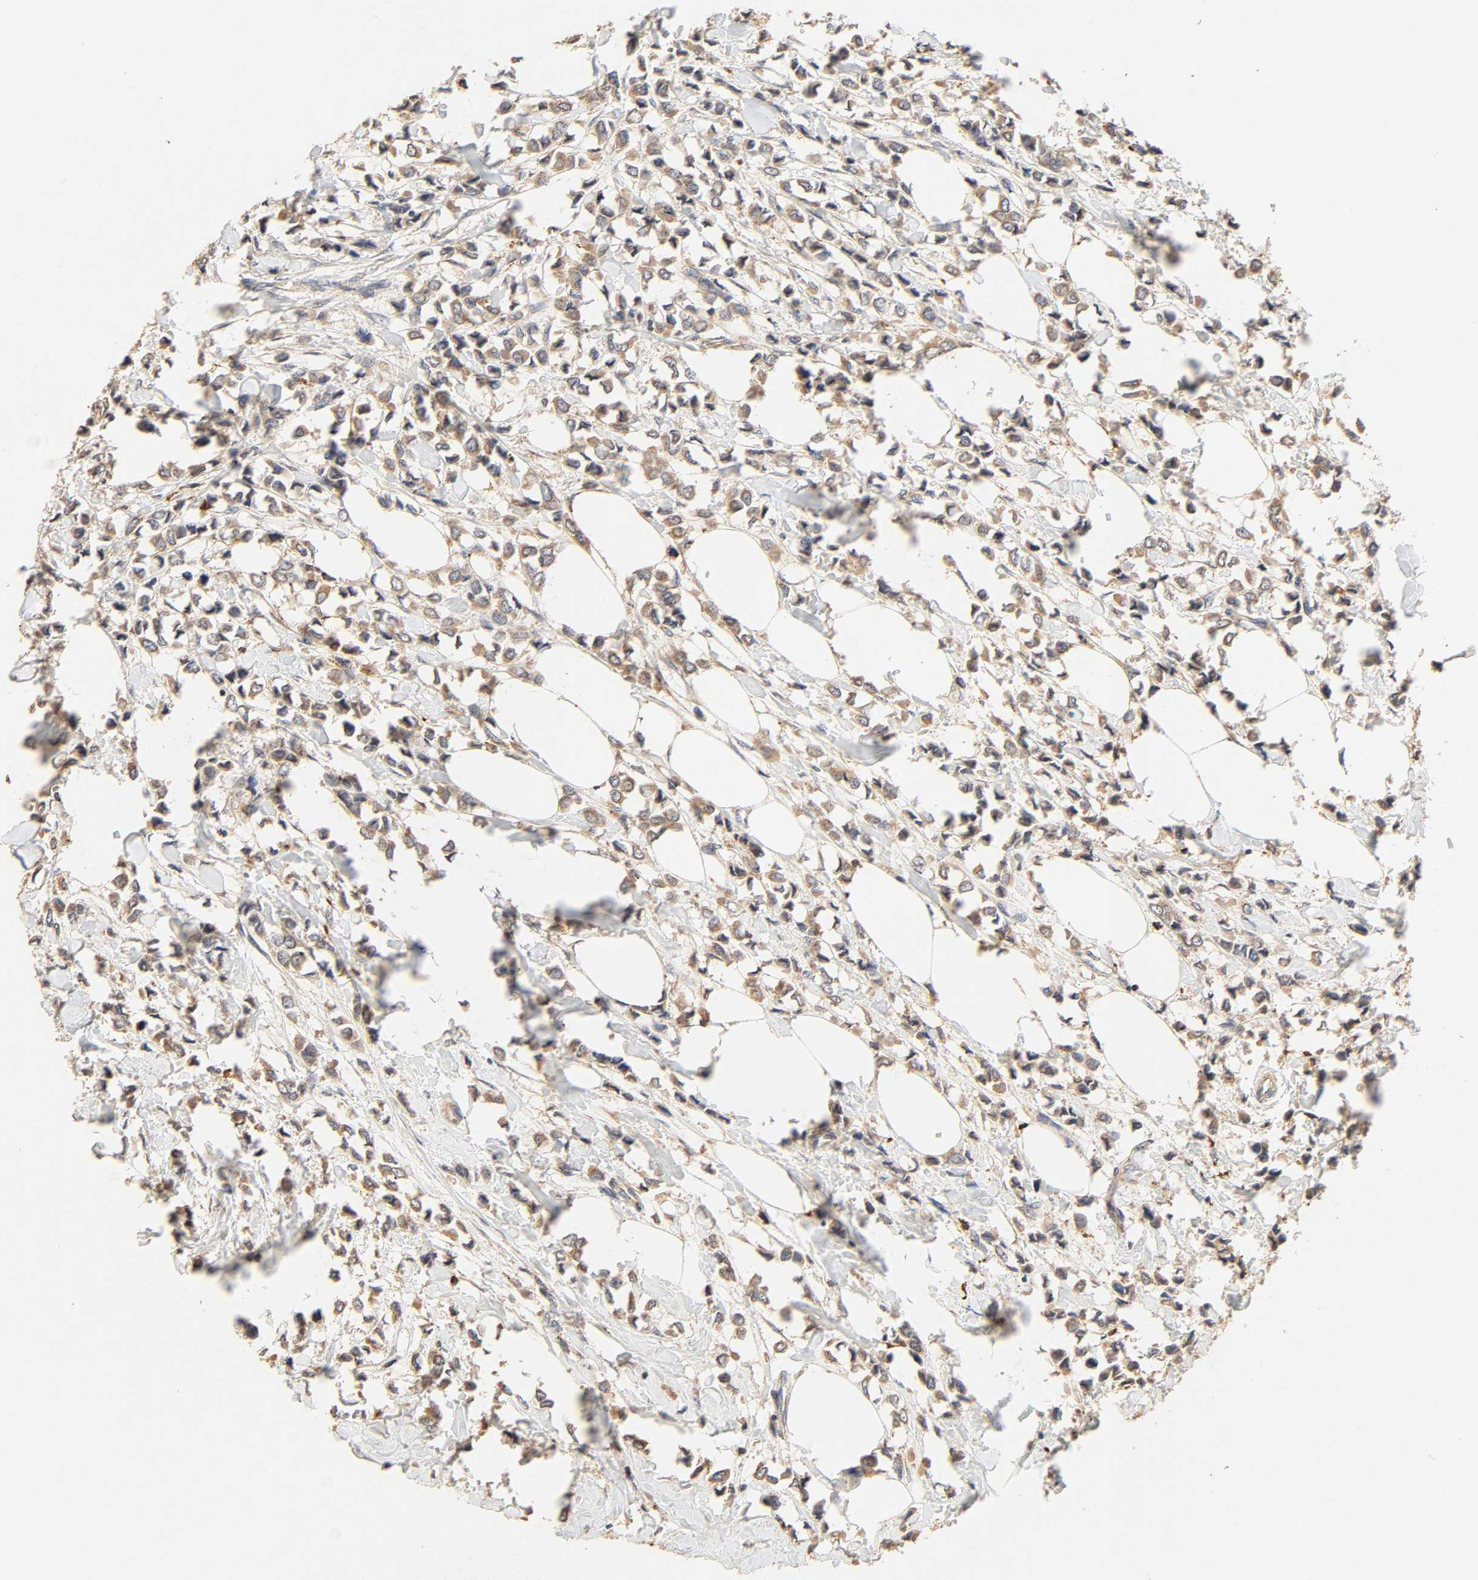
{"staining": {"intensity": "moderate", "quantity": ">75%", "location": "cytoplasmic/membranous"}, "tissue": "breast cancer", "cell_type": "Tumor cells", "image_type": "cancer", "snomed": [{"axis": "morphology", "description": "Lobular carcinoma"}, {"axis": "topography", "description": "Breast"}], "caption": "Approximately >75% of tumor cells in breast lobular carcinoma exhibit moderate cytoplasmic/membranous protein positivity as visualized by brown immunohistochemical staining.", "gene": "MAPK6", "patient": {"sex": "female", "age": 51}}